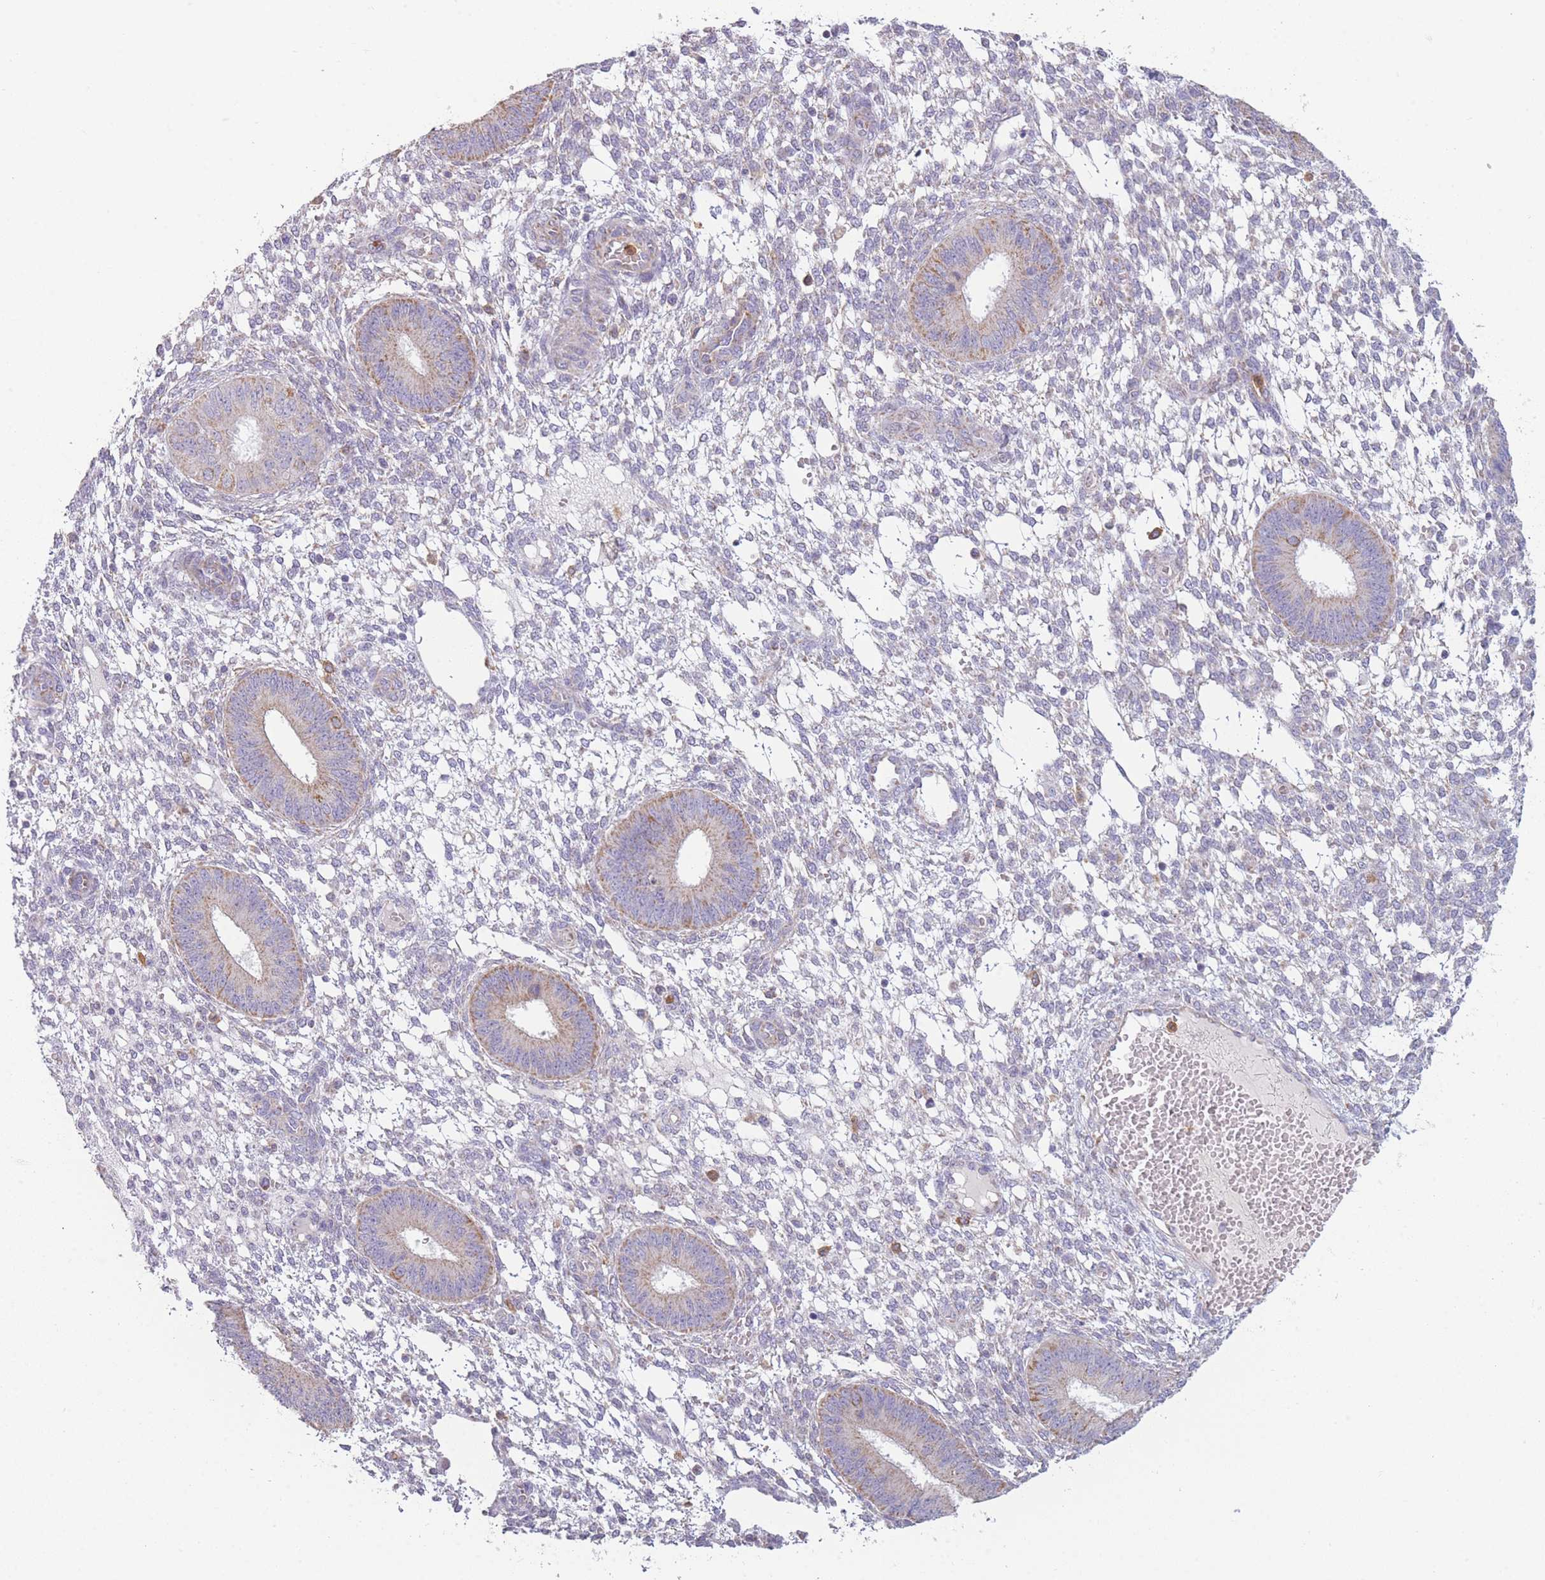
{"staining": {"intensity": "negative", "quantity": "none", "location": "none"}, "tissue": "endometrium", "cell_type": "Cells in endometrial stroma", "image_type": "normal", "snomed": [{"axis": "morphology", "description": "Normal tissue, NOS"}, {"axis": "topography", "description": "Endometrium"}], "caption": "DAB (3,3'-diaminobenzidine) immunohistochemical staining of unremarkable human endometrium displays no significant expression in cells in endometrial stroma.", "gene": "PRAM1", "patient": {"sex": "female", "age": 49}}